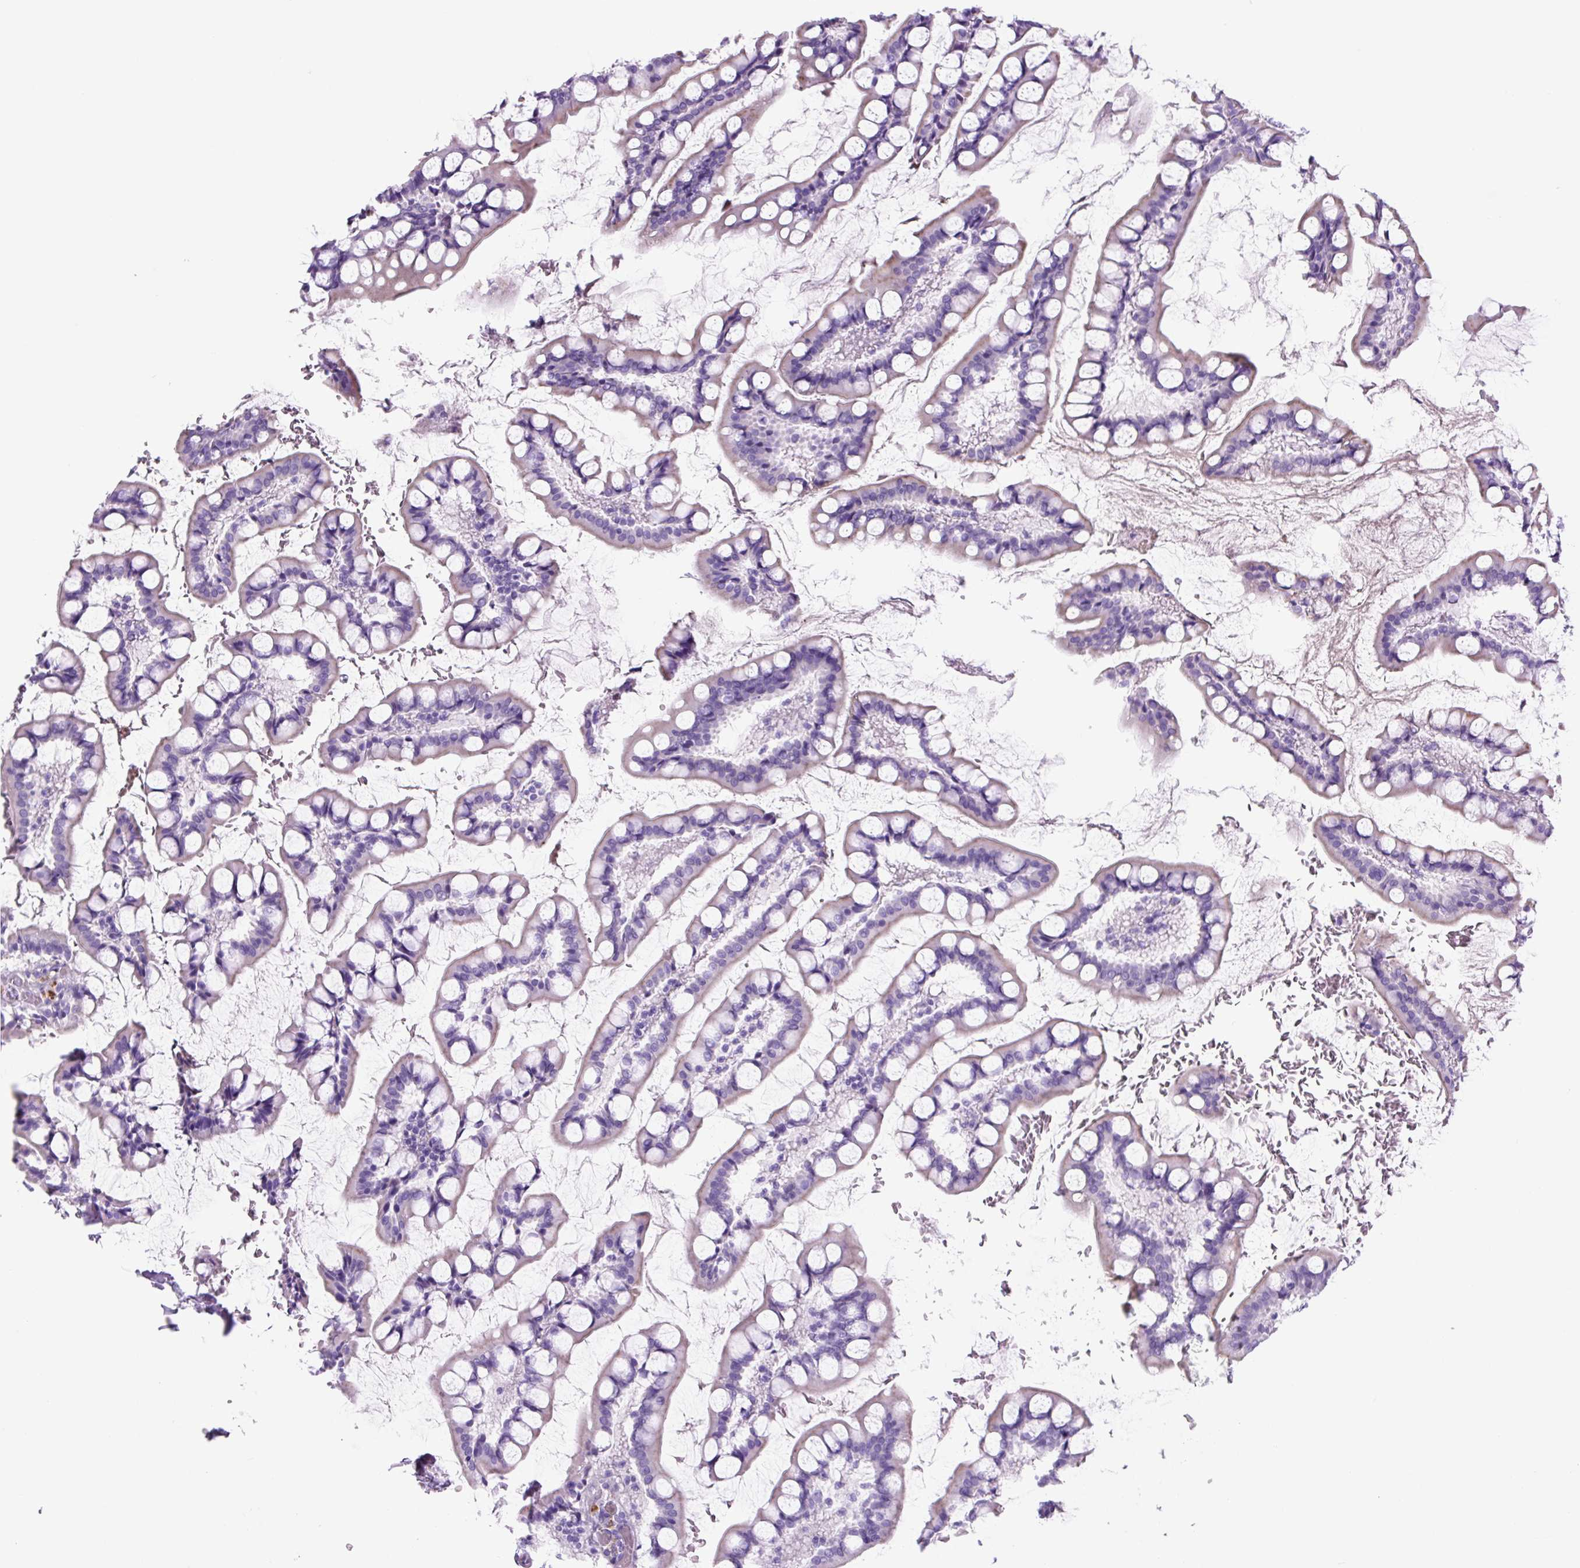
{"staining": {"intensity": "negative", "quantity": "none", "location": "none"}, "tissue": "small intestine", "cell_type": "Glandular cells", "image_type": "normal", "snomed": [{"axis": "morphology", "description": "Normal tissue, NOS"}, {"axis": "topography", "description": "Small intestine"}], "caption": "The histopathology image demonstrates no significant positivity in glandular cells of small intestine.", "gene": "LCN10", "patient": {"sex": "male", "age": 52}}